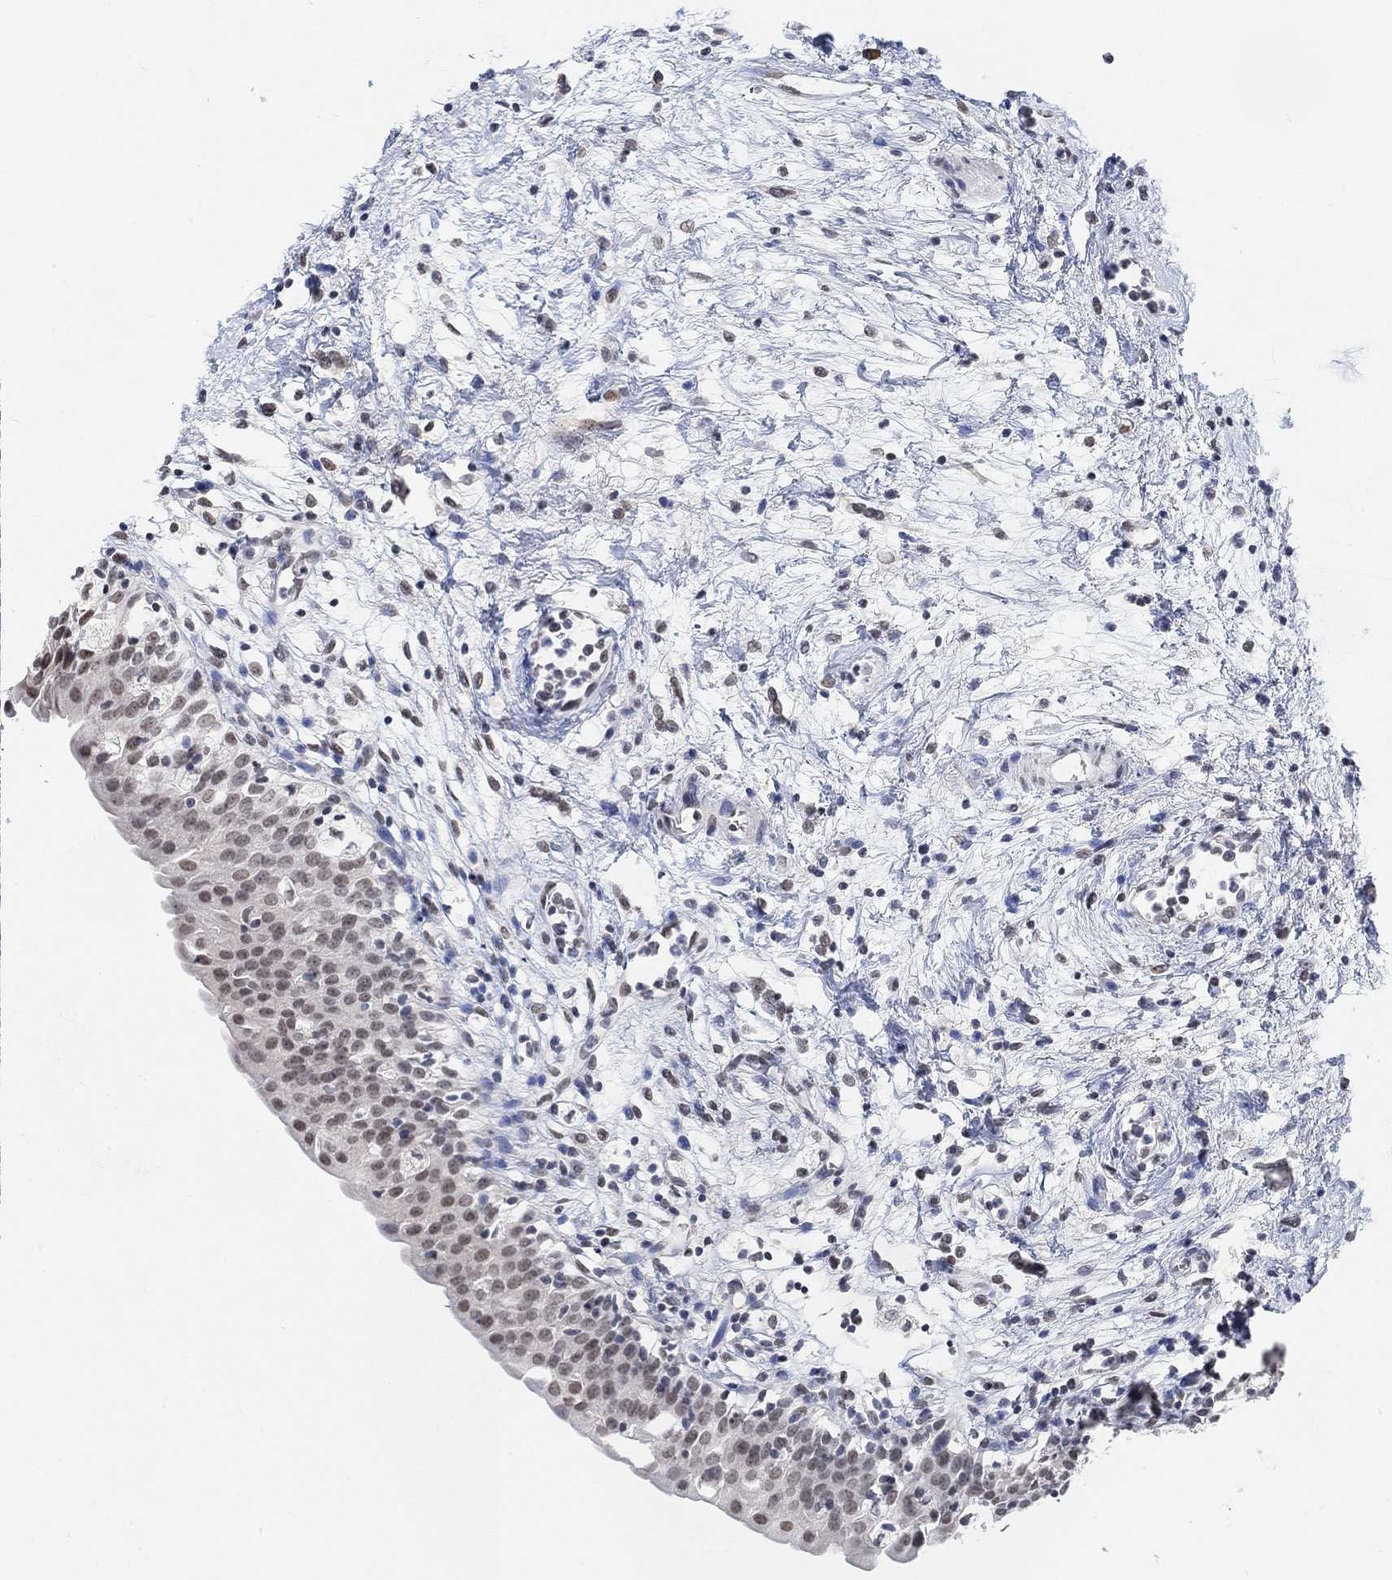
{"staining": {"intensity": "weak", "quantity": "<25%", "location": "nuclear"}, "tissue": "urinary bladder", "cell_type": "Urothelial cells", "image_type": "normal", "snomed": [{"axis": "morphology", "description": "Normal tissue, NOS"}, {"axis": "topography", "description": "Urinary bladder"}], "caption": "Urothelial cells show no significant protein expression in normal urinary bladder. Brightfield microscopy of immunohistochemistry stained with DAB (brown) and hematoxylin (blue), captured at high magnification.", "gene": "PURG", "patient": {"sex": "male", "age": 76}}